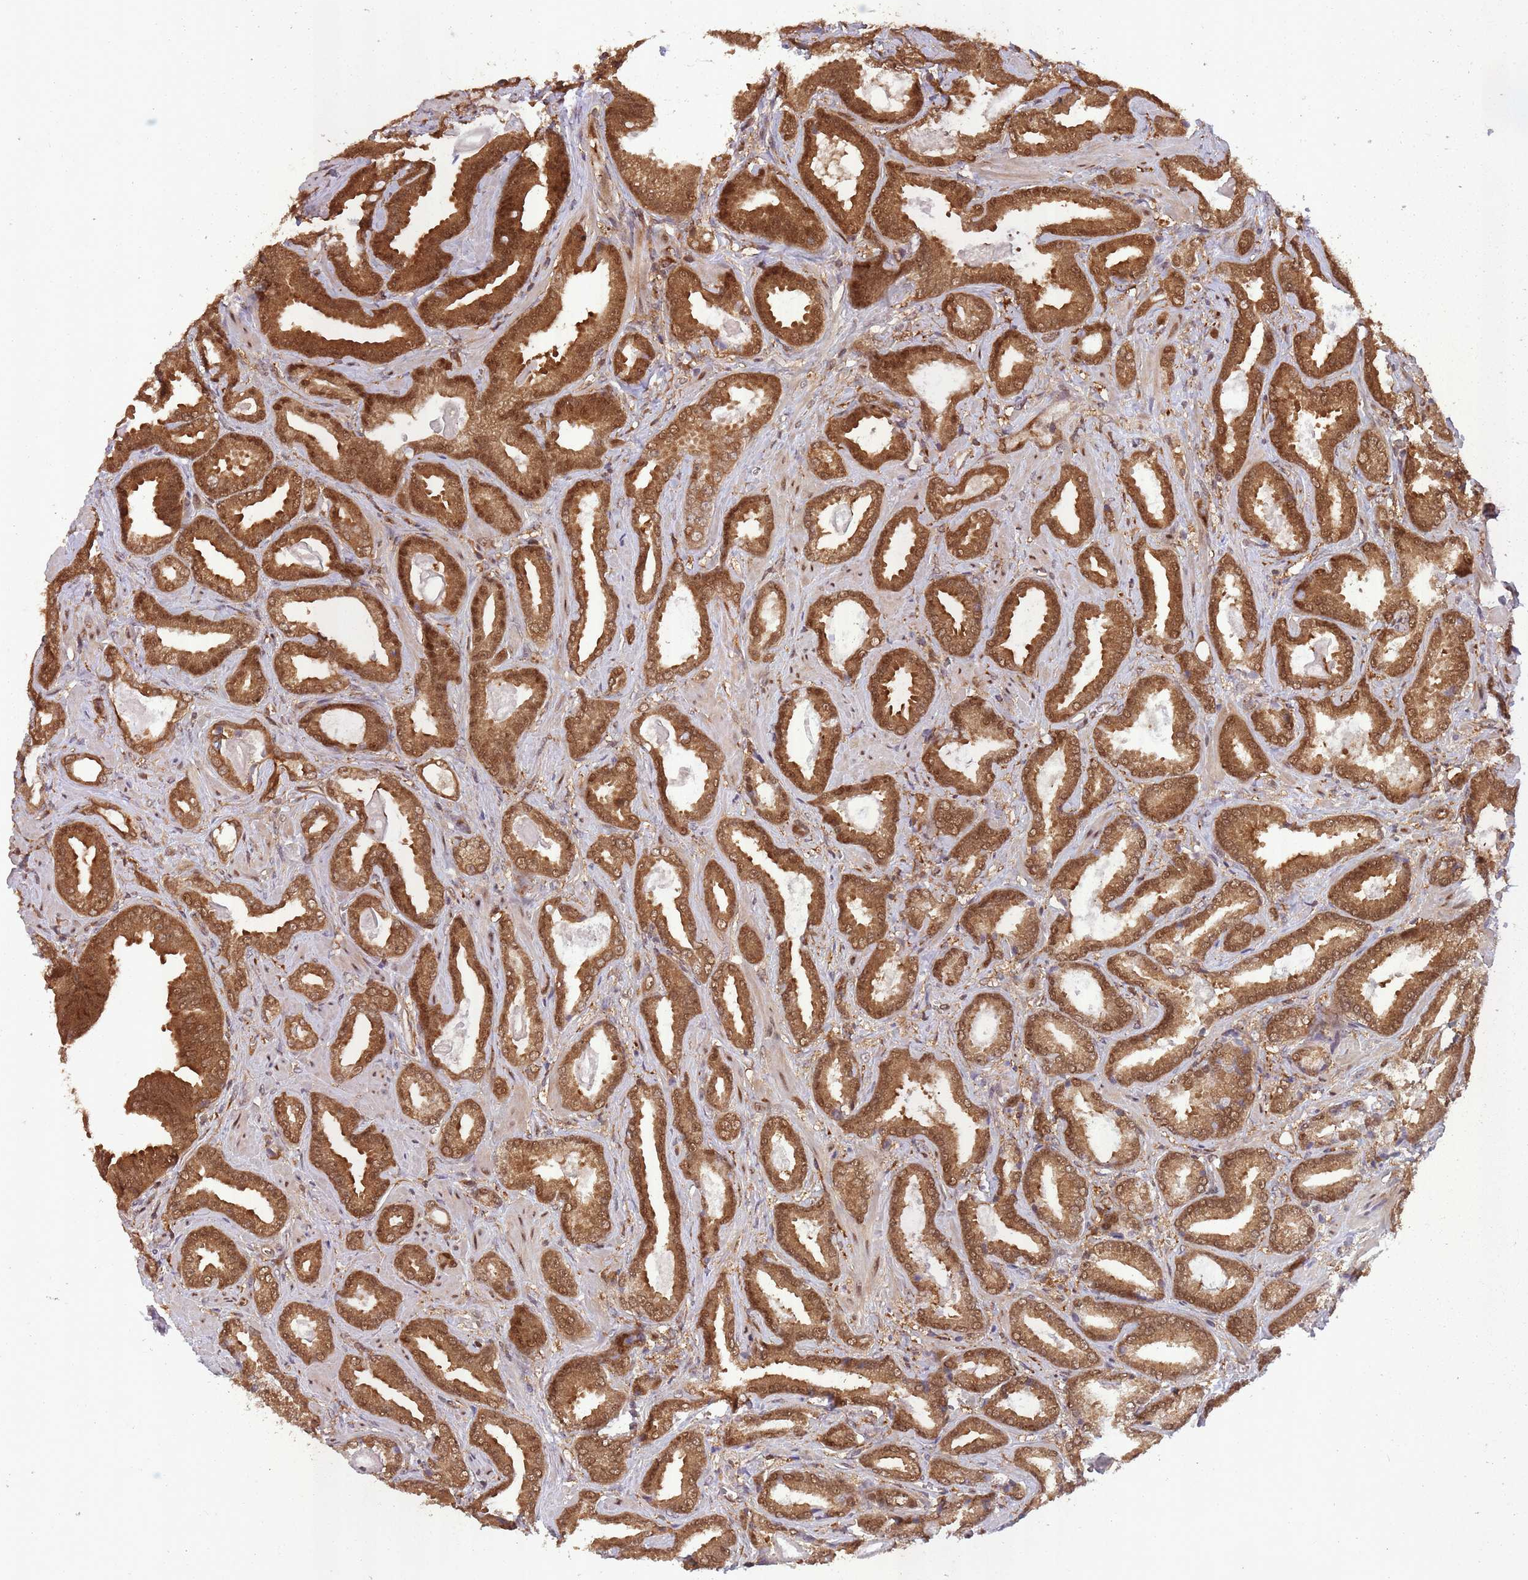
{"staining": {"intensity": "strong", "quantity": ">75%", "location": "cytoplasmic/membranous,nuclear"}, "tissue": "prostate cancer", "cell_type": "Tumor cells", "image_type": "cancer", "snomed": [{"axis": "morphology", "description": "Adenocarcinoma, Low grade"}, {"axis": "topography", "description": "Prostate"}], "caption": "A high amount of strong cytoplasmic/membranous and nuclear positivity is appreciated in approximately >75% of tumor cells in prostate adenocarcinoma (low-grade) tissue.", "gene": "PPP6R3", "patient": {"sex": "male", "age": 62}}